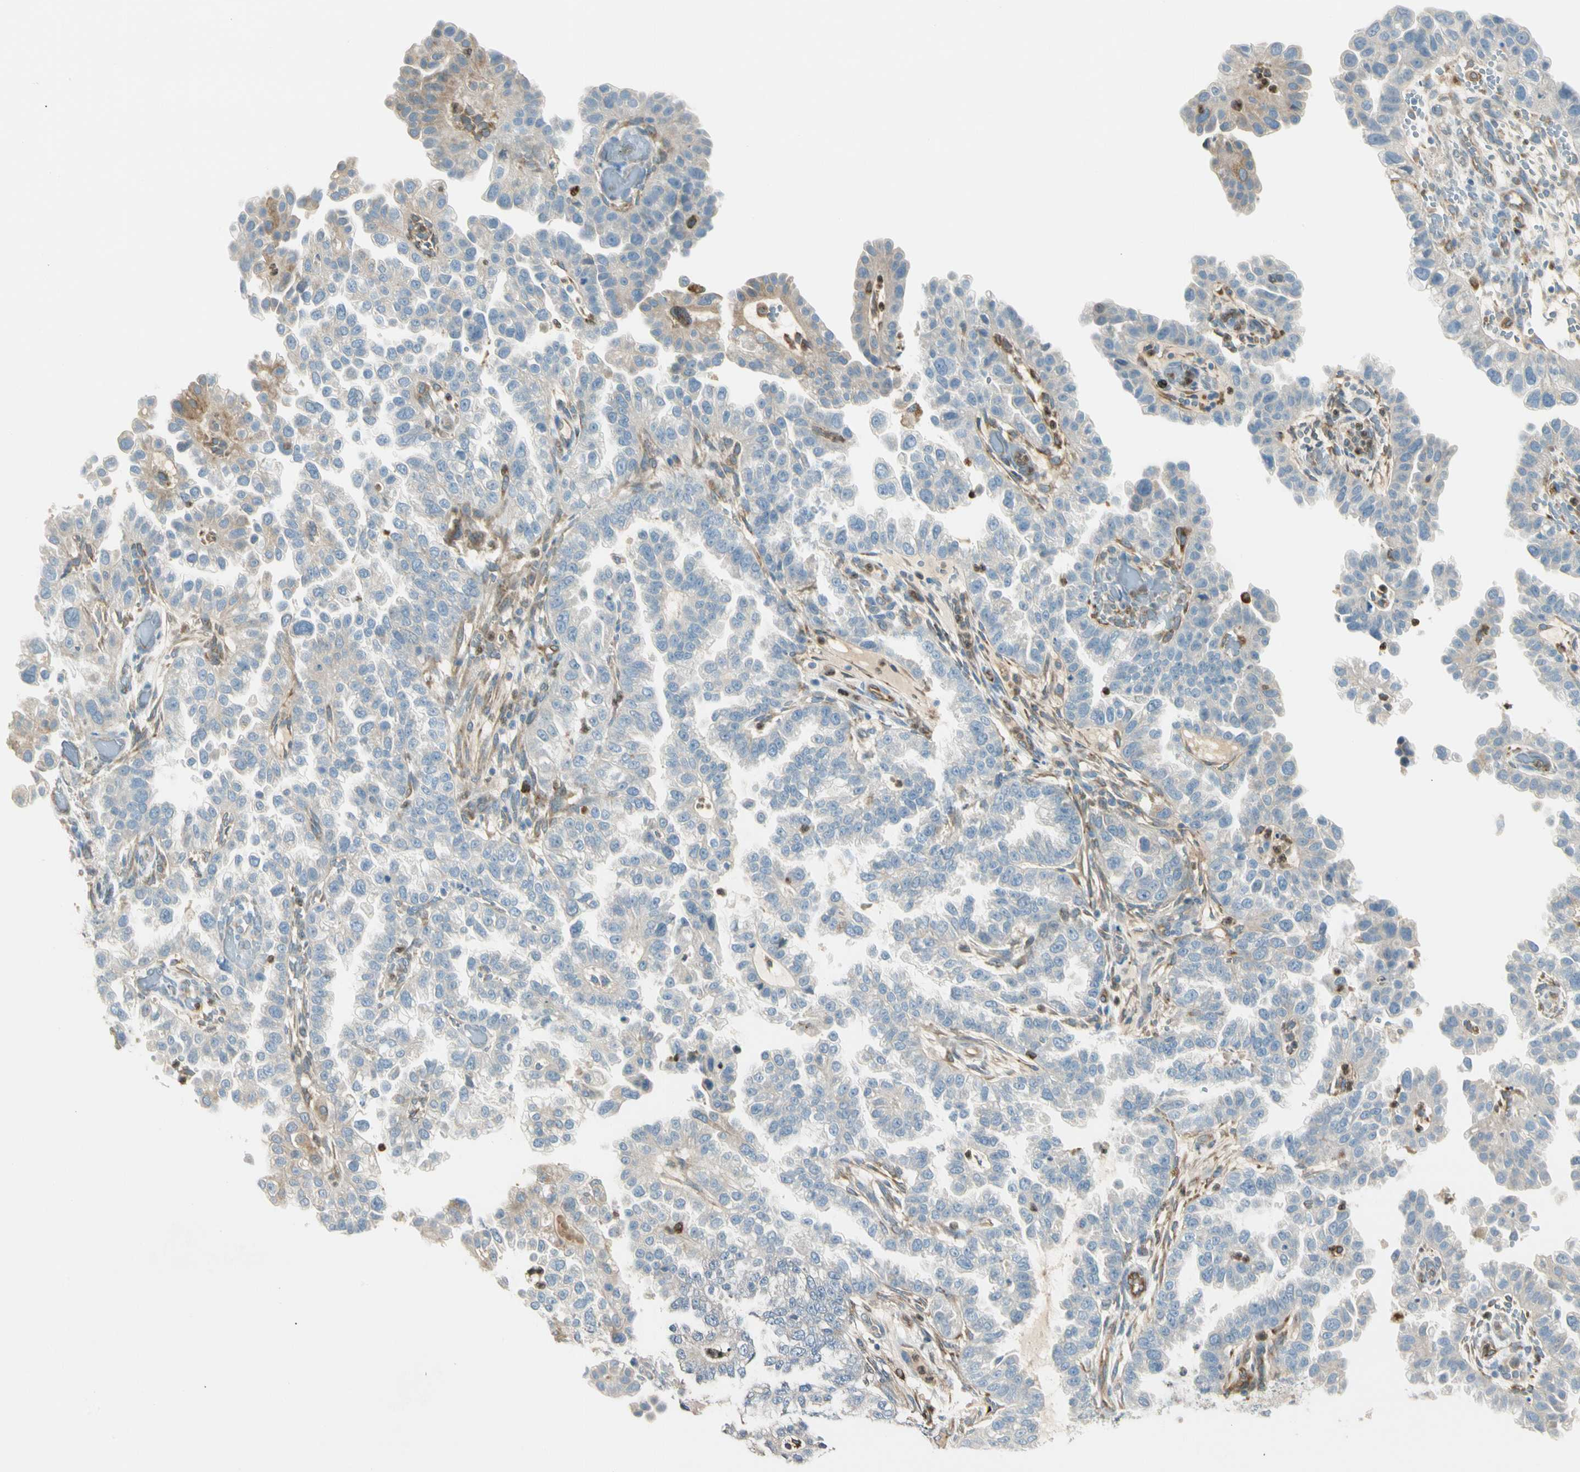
{"staining": {"intensity": "negative", "quantity": "none", "location": "none"}, "tissue": "endometrial cancer", "cell_type": "Tumor cells", "image_type": "cancer", "snomed": [{"axis": "morphology", "description": "Adenocarcinoma, NOS"}, {"axis": "topography", "description": "Endometrium"}], "caption": "High magnification brightfield microscopy of endometrial cancer (adenocarcinoma) stained with DAB (3,3'-diaminobenzidine) (brown) and counterstained with hematoxylin (blue): tumor cells show no significant expression.", "gene": "LPCAT2", "patient": {"sex": "female", "age": 85}}